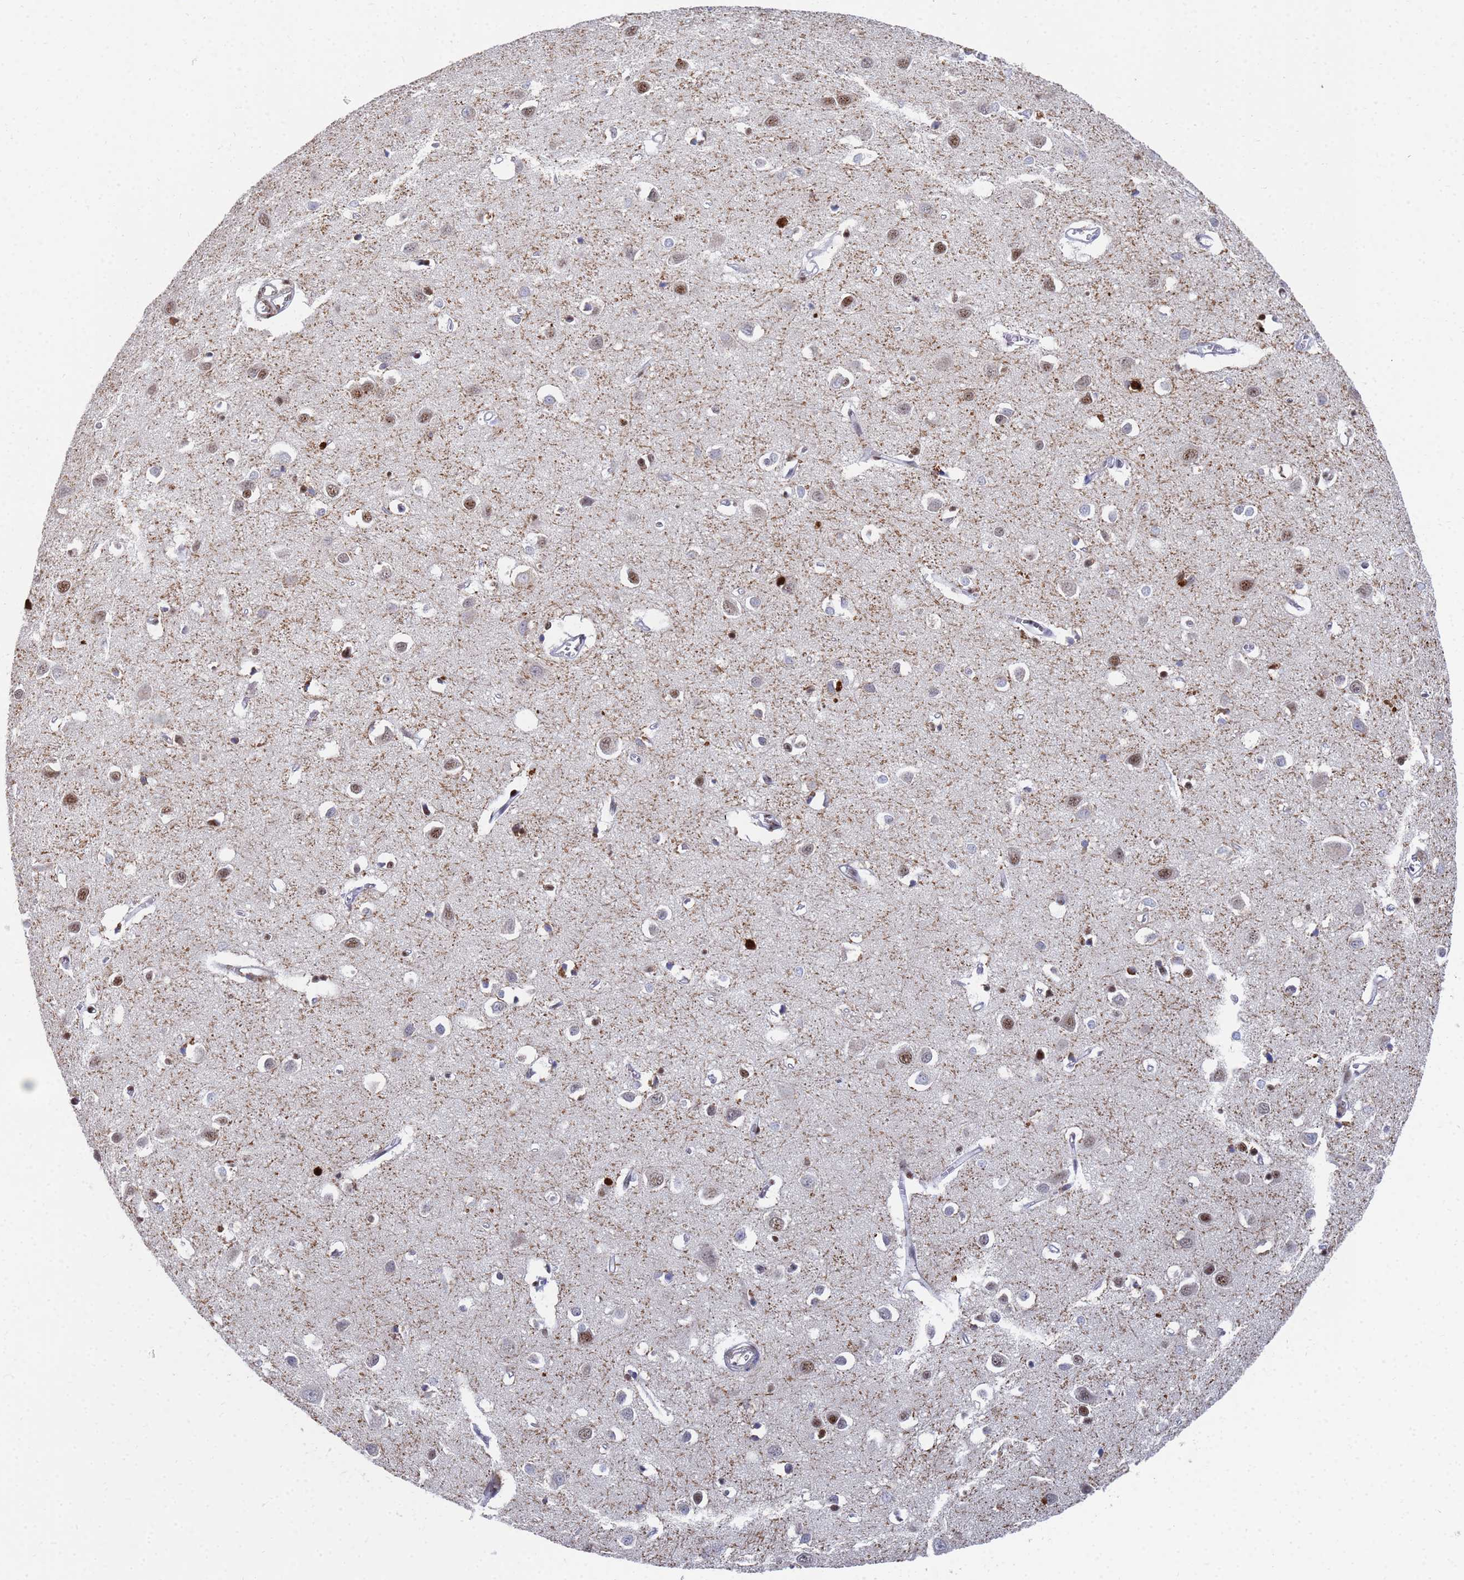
{"staining": {"intensity": "strong", "quantity": ">75%", "location": "nuclear"}, "tissue": "cerebral cortex", "cell_type": "Endothelial cells", "image_type": "normal", "snomed": [{"axis": "morphology", "description": "Normal tissue, NOS"}, {"axis": "topography", "description": "Cerebral cortex"}], "caption": "The immunohistochemical stain highlights strong nuclear expression in endothelial cells of unremarkable cerebral cortex.", "gene": "AP5Z1", "patient": {"sex": "female", "age": 64}}